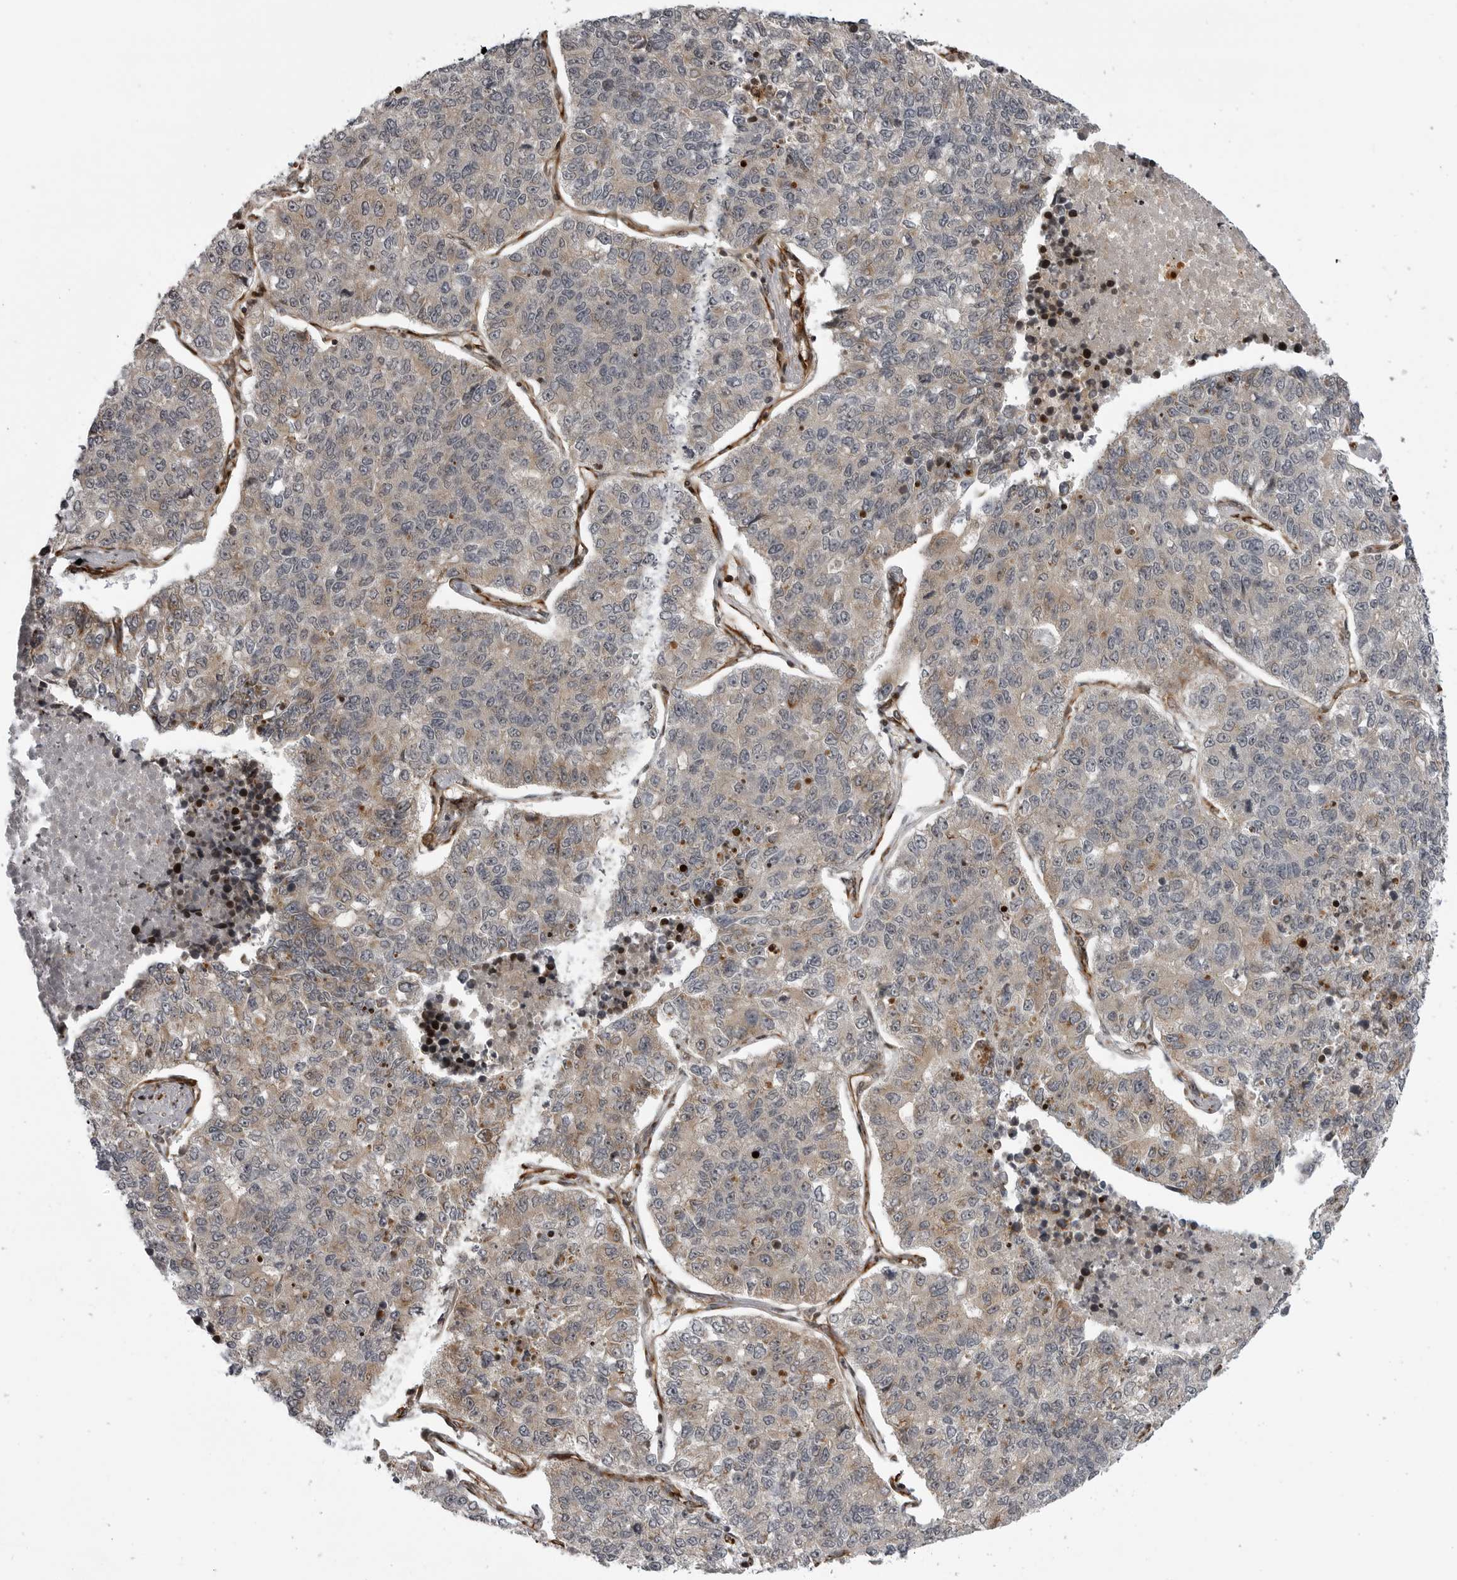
{"staining": {"intensity": "weak", "quantity": "<25%", "location": "cytoplasmic/membranous"}, "tissue": "lung cancer", "cell_type": "Tumor cells", "image_type": "cancer", "snomed": [{"axis": "morphology", "description": "Adenocarcinoma, NOS"}, {"axis": "topography", "description": "Lung"}], "caption": "Lung cancer stained for a protein using immunohistochemistry (IHC) displays no expression tumor cells.", "gene": "ABL1", "patient": {"sex": "male", "age": 49}}